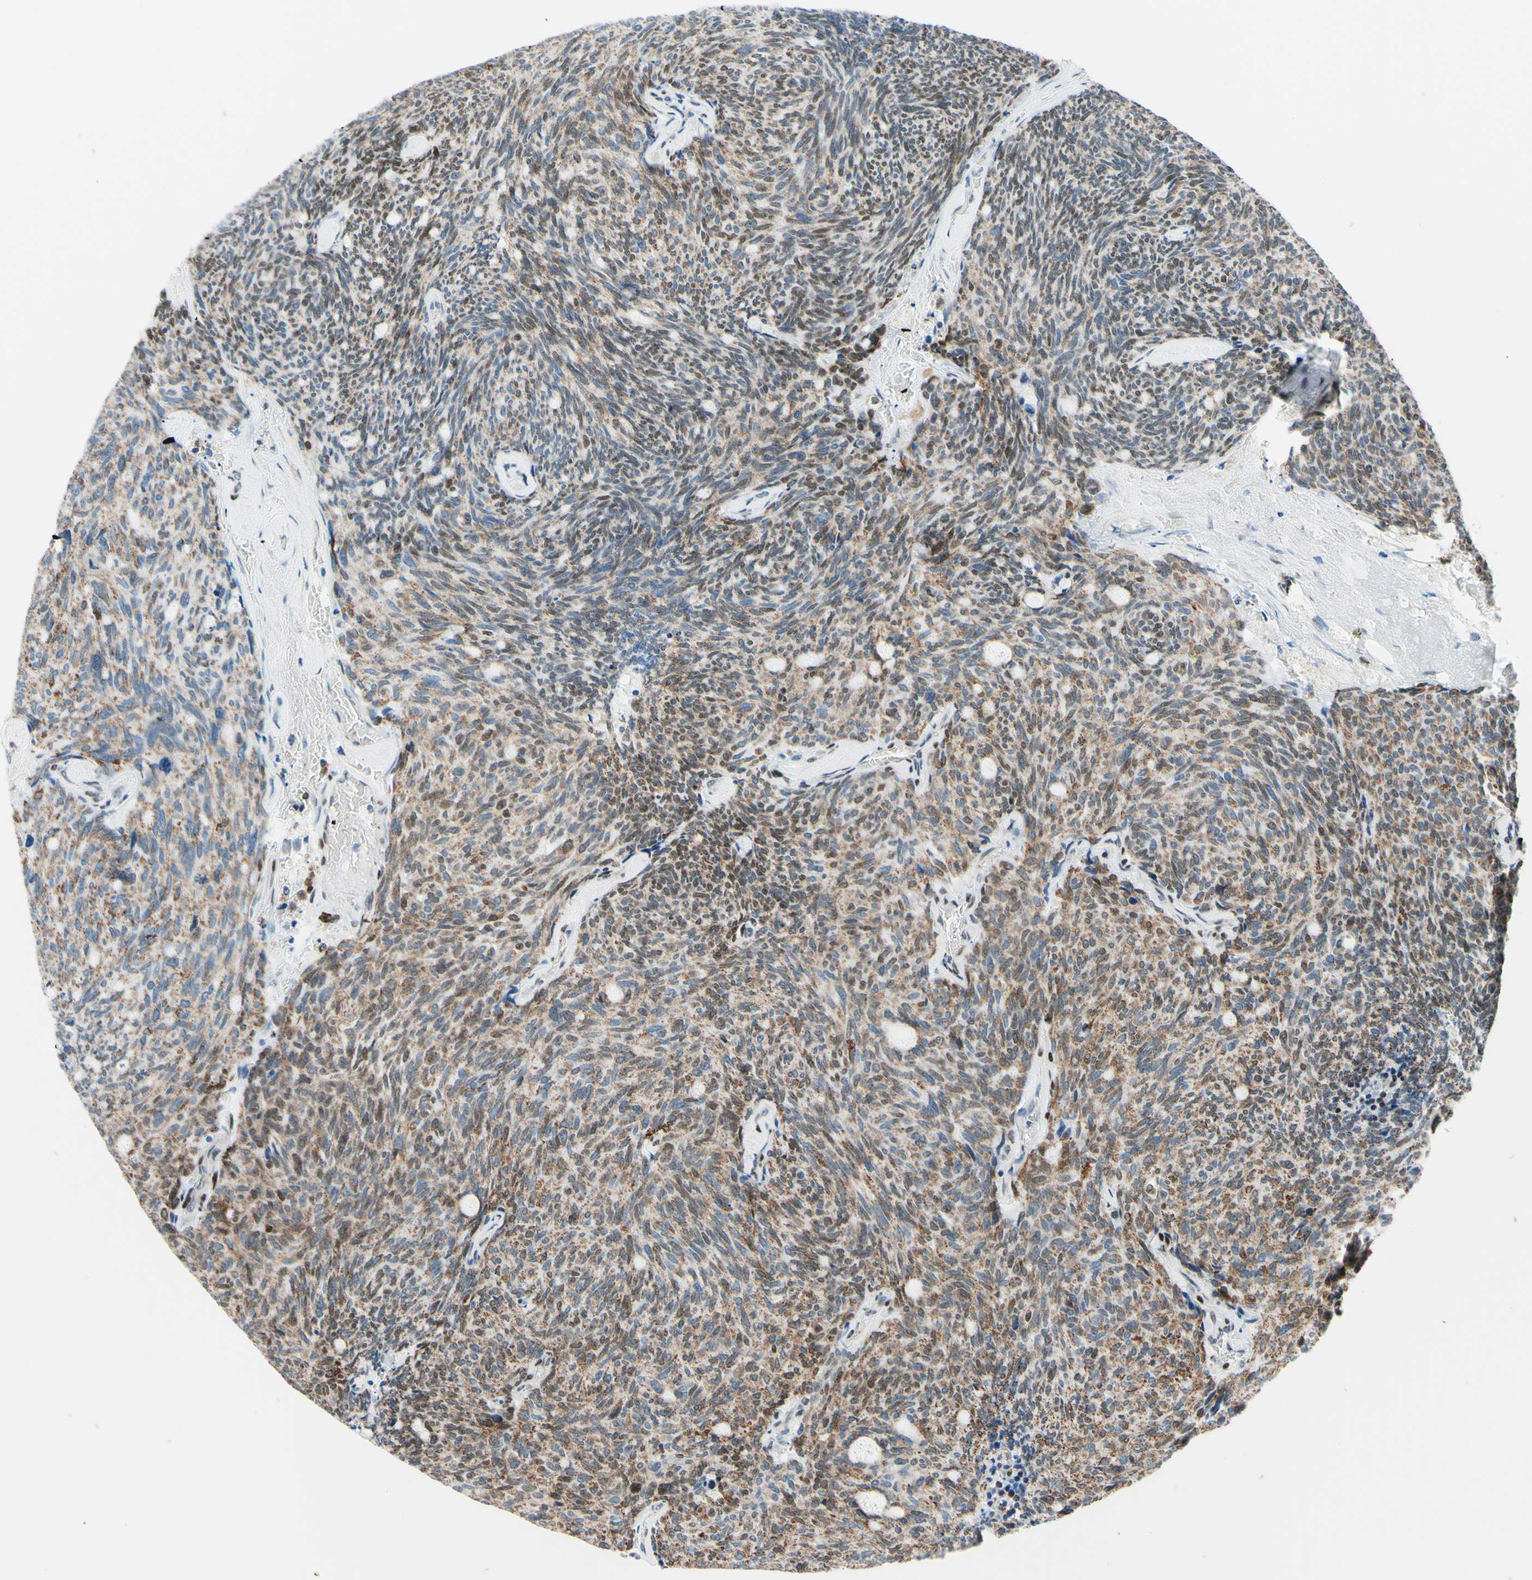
{"staining": {"intensity": "moderate", "quantity": ">75%", "location": "cytoplasmic/membranous"}, "tissue": "carcinoid", "cell_type": "Tumor cells", "image_type": "cancer", "snomed": [{"axis": "morphology", "description": "Carcinoid, malignant, NOS"}, {"axis": "topography", "description": "Pancreas"}], "caption": "The histopathology image displays staining of carcinoid (malignant), revealing moderate cytoplasmic/membranous protein expression (brown color) within tumor cells.", "gene": "CBX7", "patient": {"sex": "female", "age": 54}}